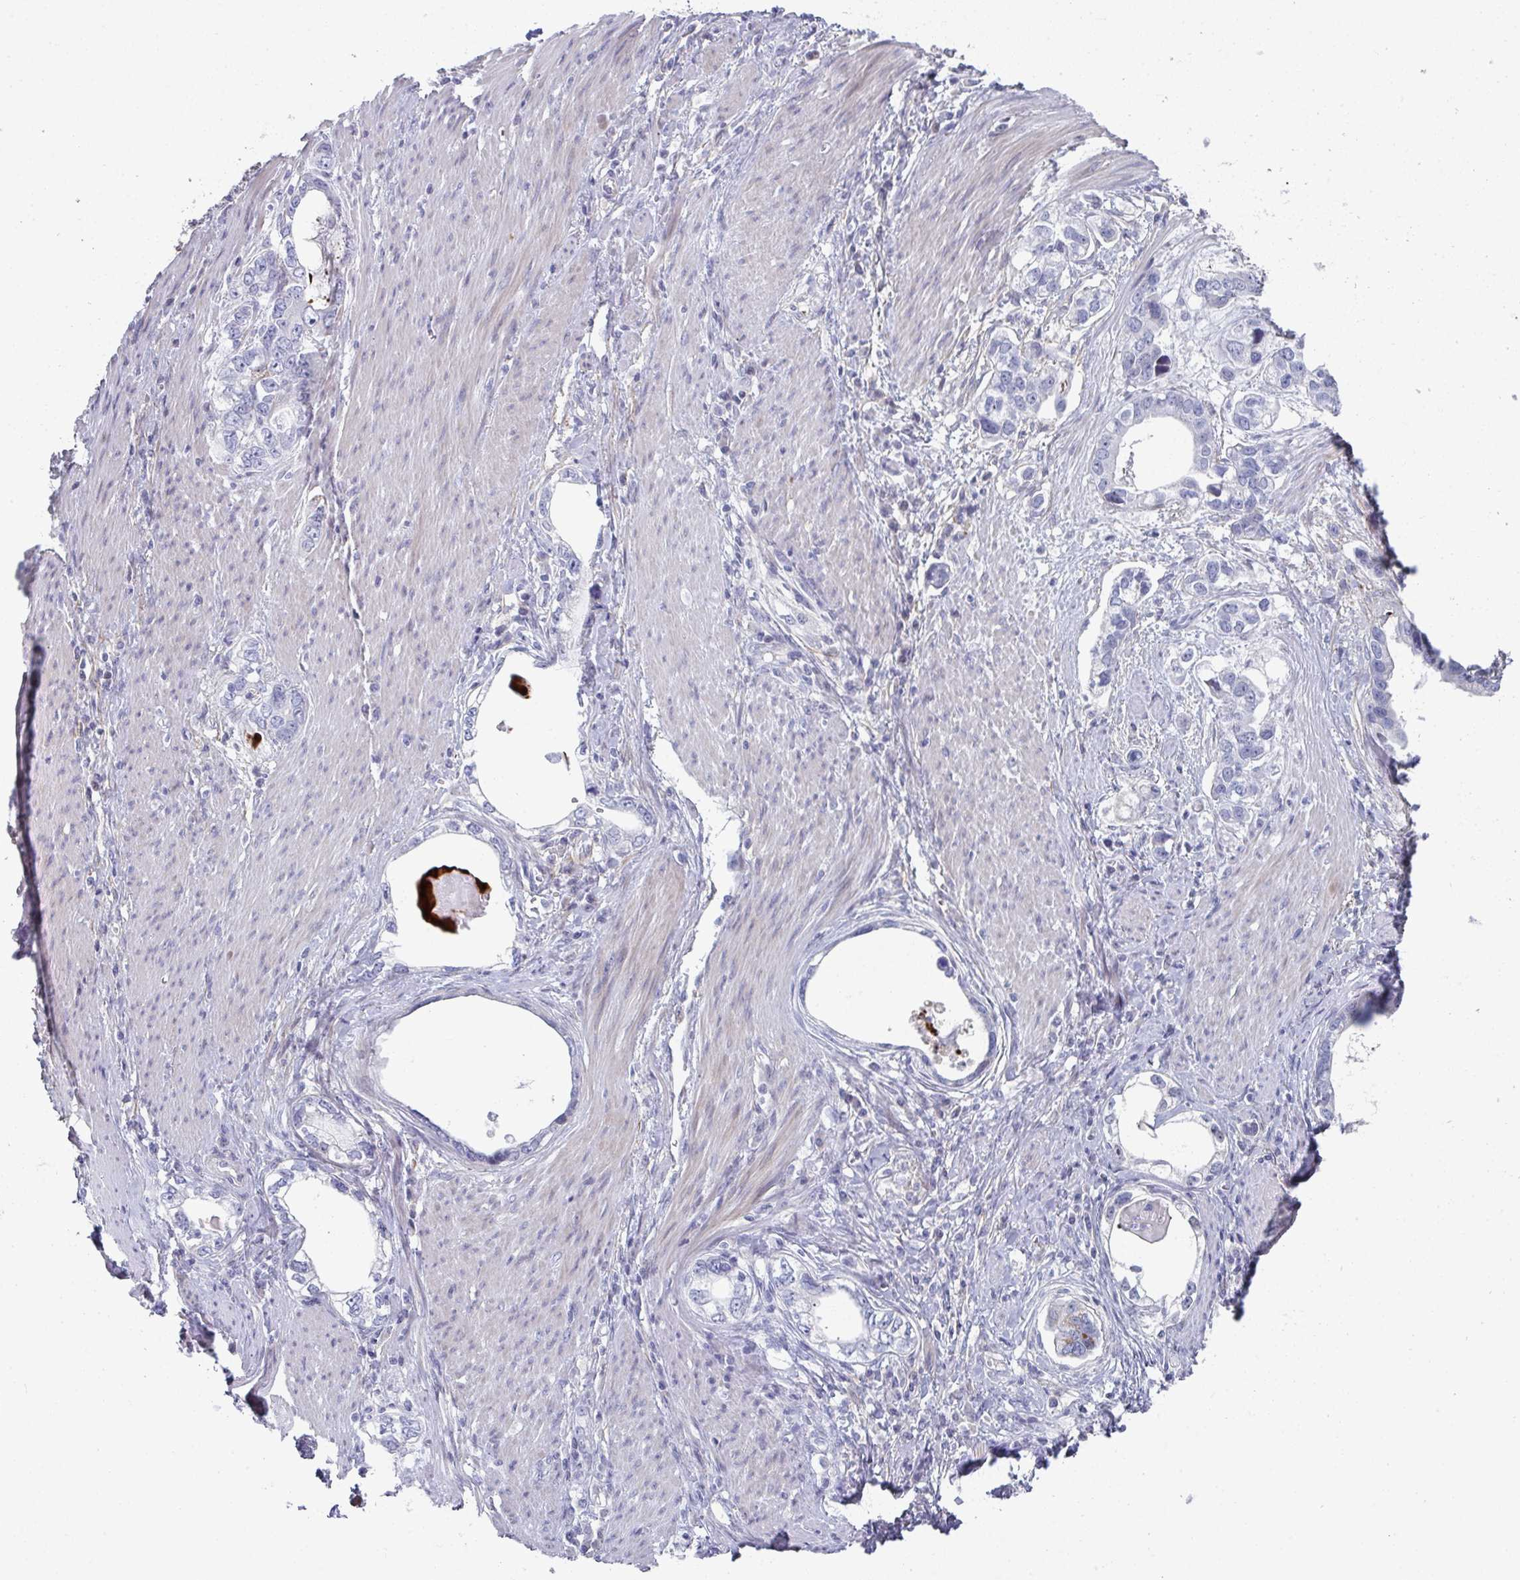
{"staining": {"intensity": "negative", "quantity": "none", "location": "none"}, "tissue": "stomach cancer", "cell_type": "Tumor cells", "image_type": "cancer", "snomed": [{"axis": "morphology", "description": "Adenocarcinoma, NOS"}, {"axis": "topography", "description": "Stomach, lower"}], "caption": "This histopathology image is of stomach cancer stained with immunohistochemistry to label a protein in brown with the nuclei are counter-stained blue. There is no positivity in tumor cells.", "gene": "A1CF", "patient": {"sex": "female", "age": 93}}